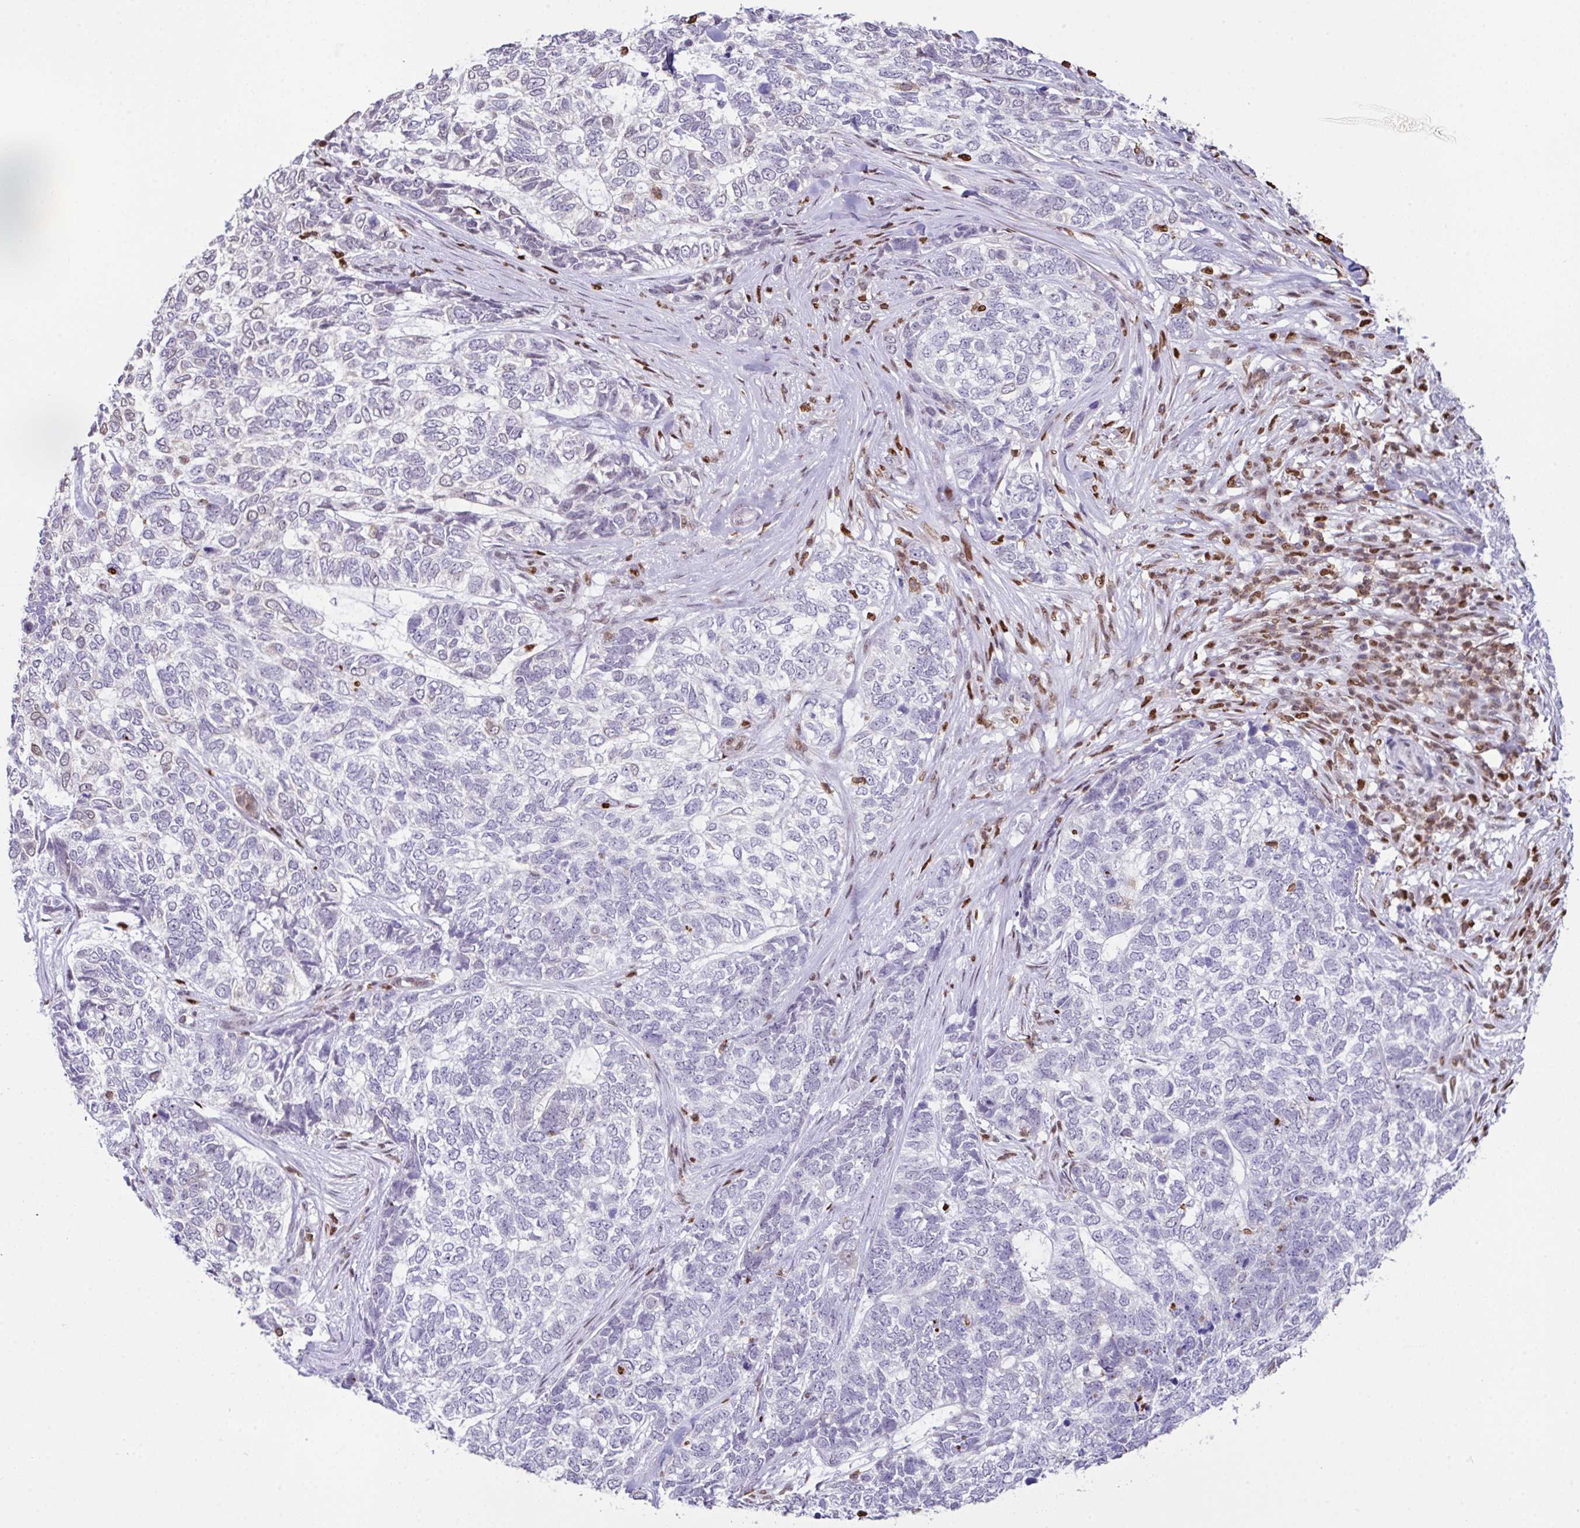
{"staining": {"intensity": "negative", "quantity": "none", "location": "none"}, "tissue": "skin cancer", "cell_type": "Tumor cells", "image_type": "cancer", "snomed": [{"axis": "morphology", "description": "Basal cell carcinoma"}, {"axis": "topography", "description": "Skin"}], "caption": "IHC of human skin cancer (basal cell carcinoma) exhibits no staining in tumor cells.", "gene": "BTBD10", "patient": {"sex": "female", "age": 65}}